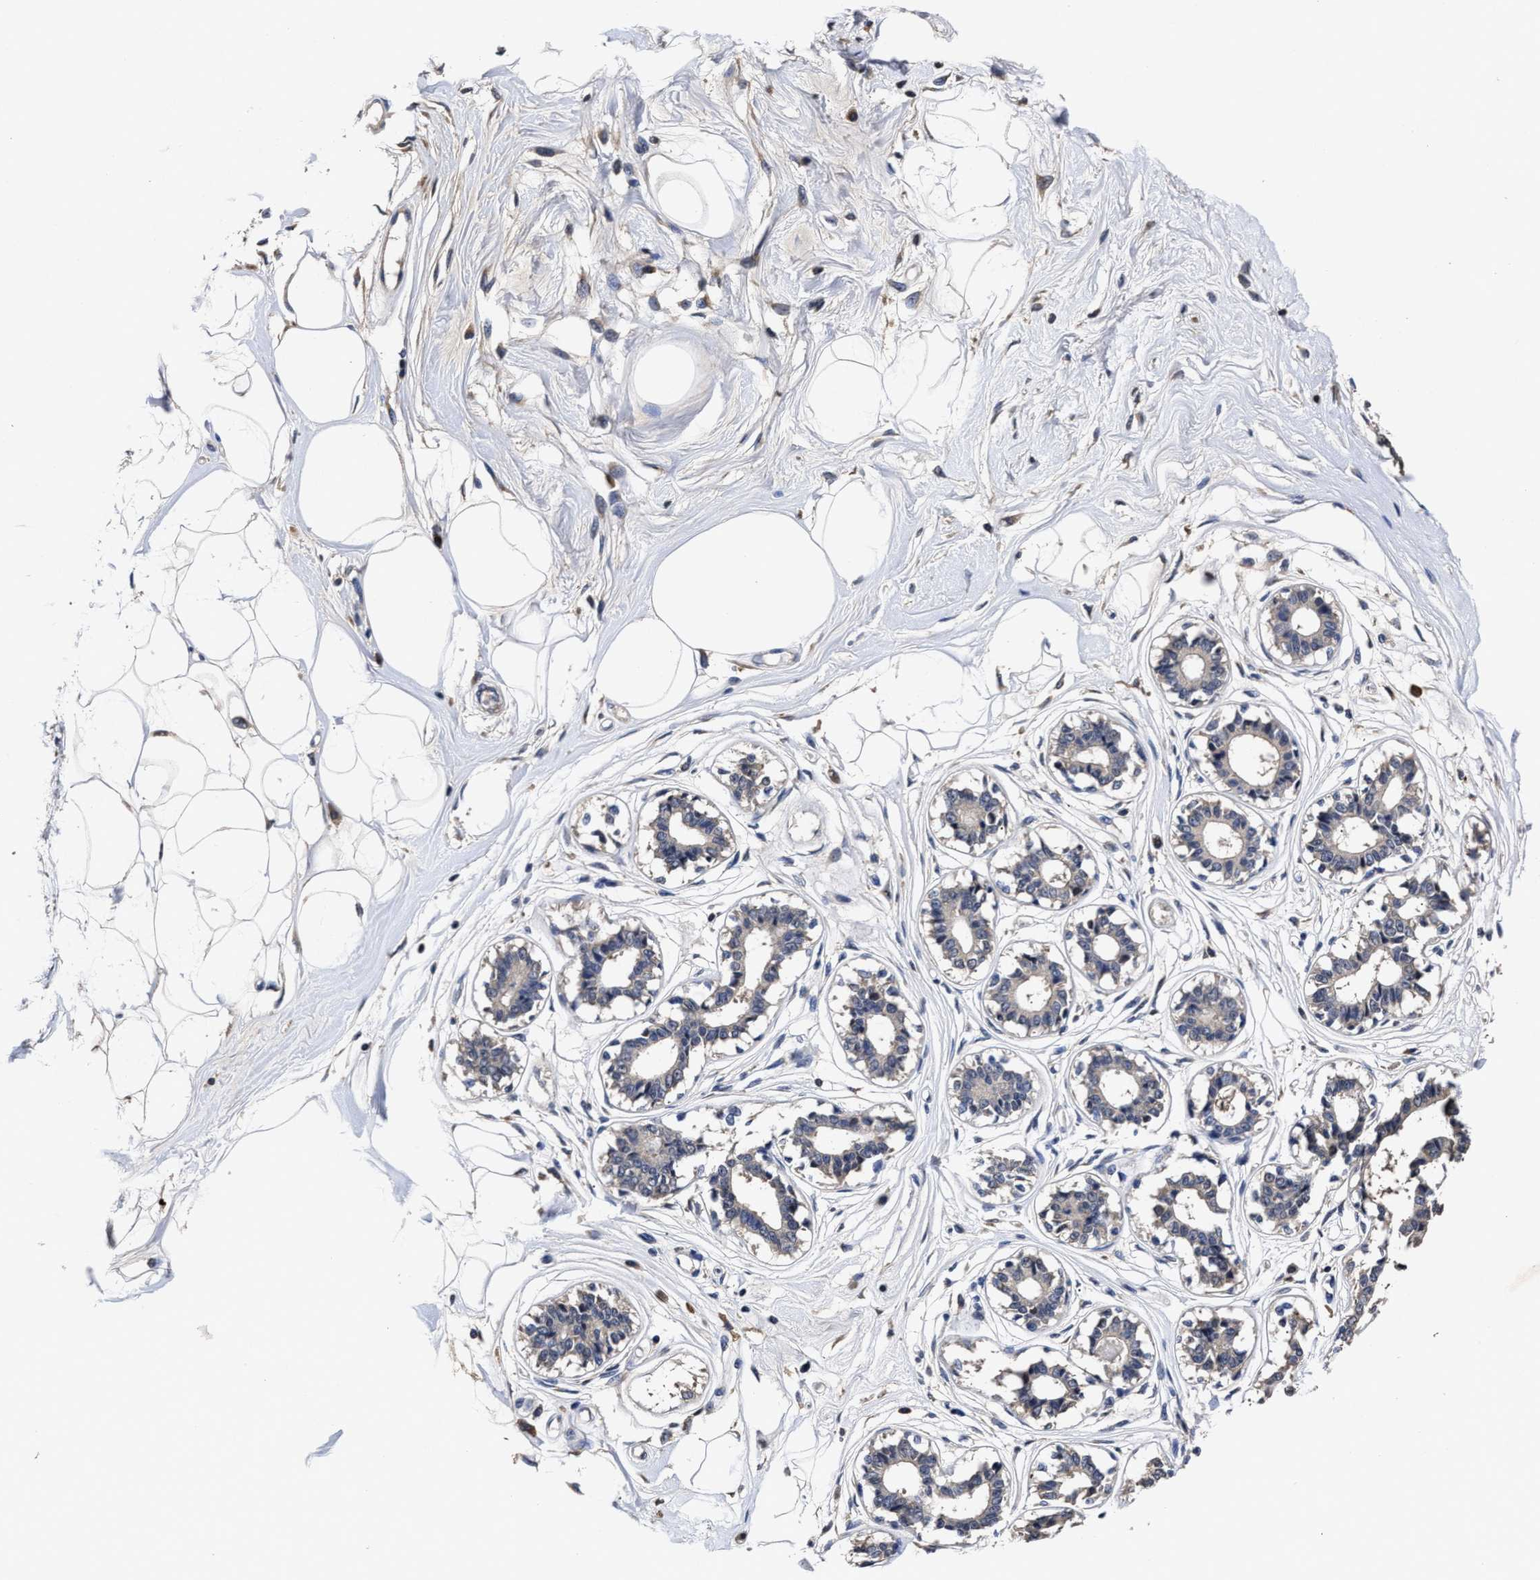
{"staining": {"intensity": "negative", "quantity": "none", "location": "none"}, "tissue": "breast", "cell_type": "Adipocytes", "image_type": "normal", "snomed": [{"axis": "morphology", "description": "Normal tissue, NOS"}, {"axis": "topography", "description": "Breast"}], "caption": "DAB immunohistochemical staining of normal human breast shows no significant positivity in adipocytes.", "gene": "SOCS5", "patient": {"sex": "female", "age": 45}}